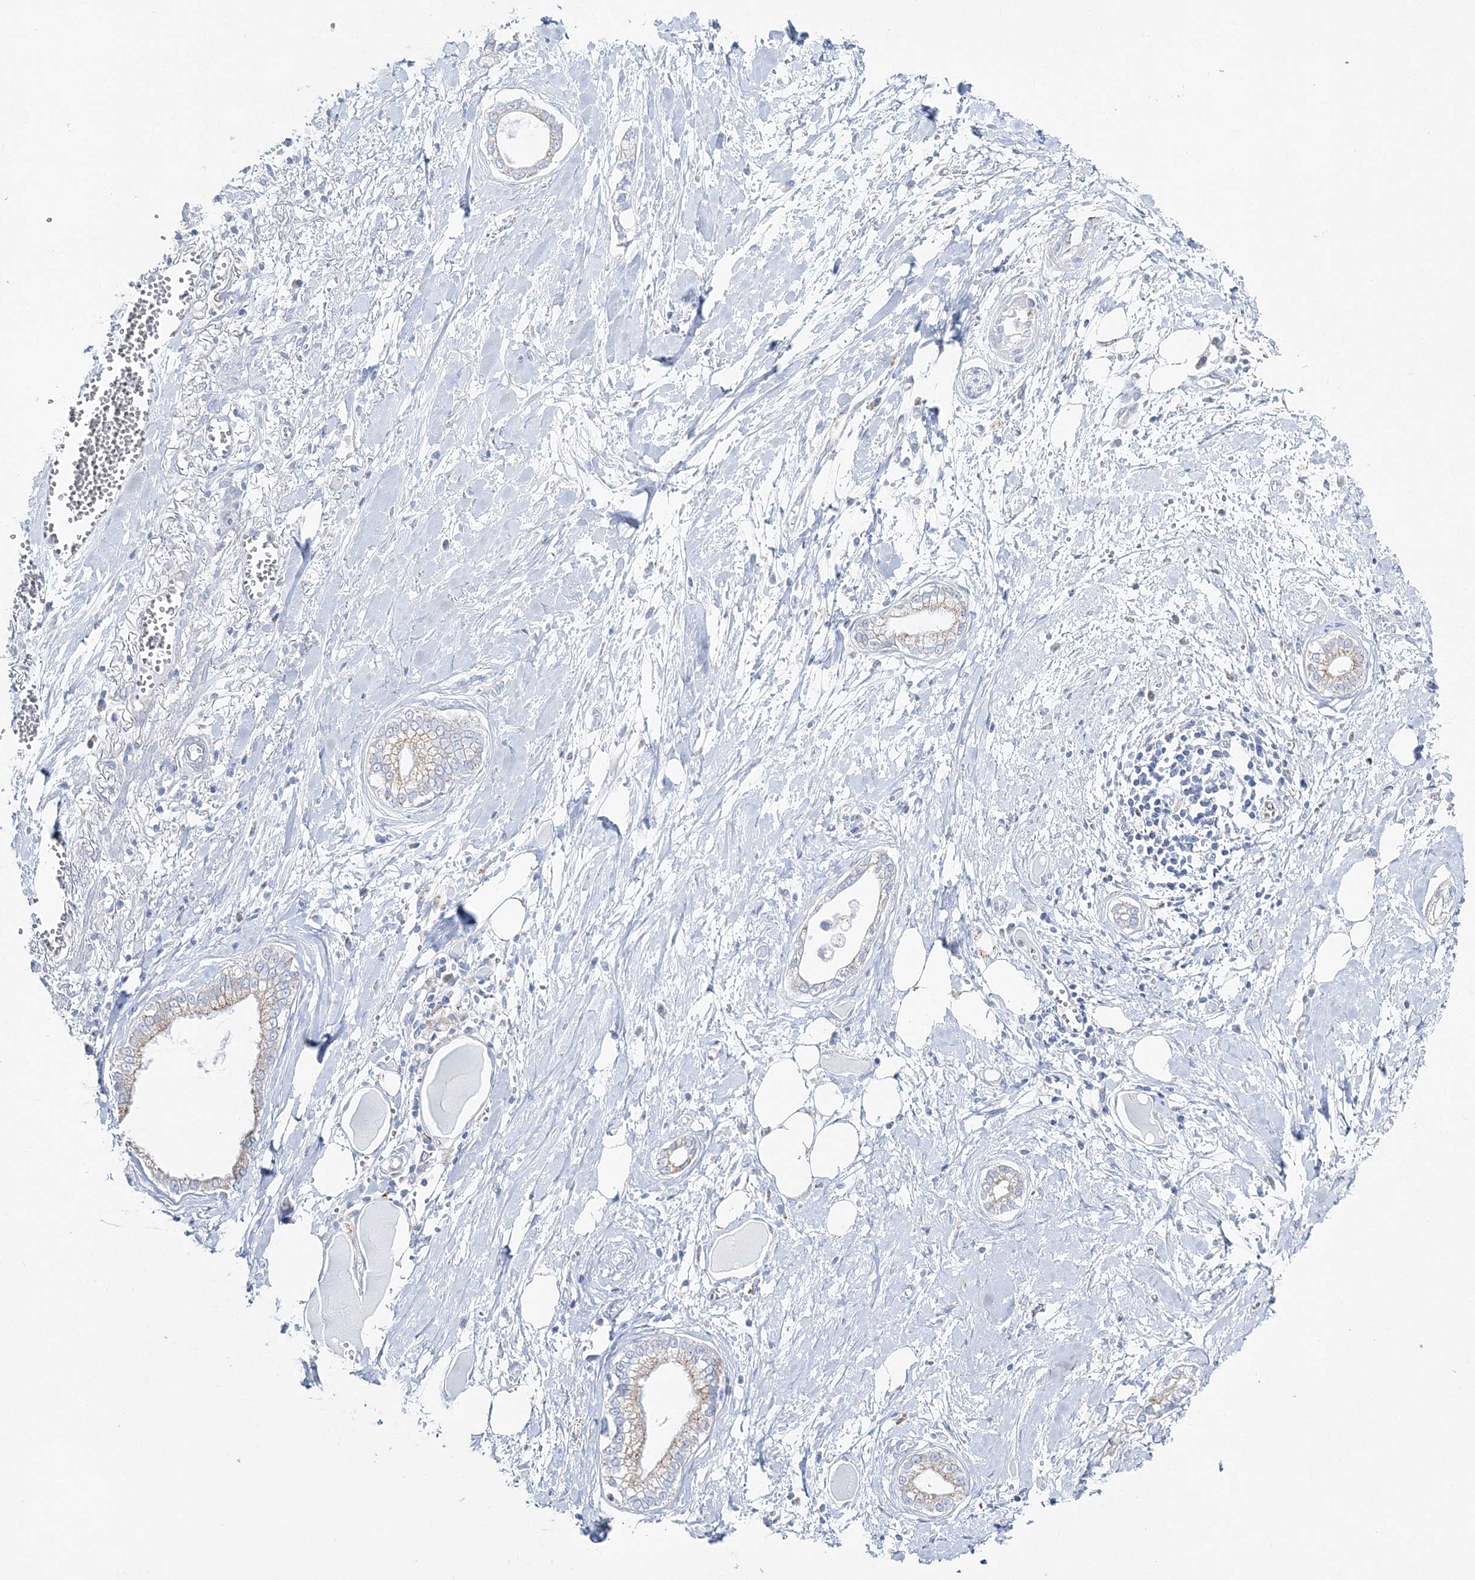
{"staining": {"intensity": "weak", "quantity": "<25%", "location": "cytoplasmic/membranous"}, "tissue": "pancreatic cancer", "cell_type": "Tumor cells", "image_type": "cancer", "snomed": [{"axis": "morphology", "description": "Adenocarcinoma, NOS"}, {"axis": "topography", "description": "Pancreas"}], "caption": "Immunohistochemistry histopathology image of neoplastic tissue: pancreatic cancer stained with DAB (3,3'-diaminobenzidine) displays no significant protein positivity in tumor cells. The staining was performed using DAB to visualize the protein expression in brown, while the nuclei were stained in blue with hematoxylin (Magnification: 20x).", "gene": "HIBCH", "patient": {"sex": "male", "age": 68}}